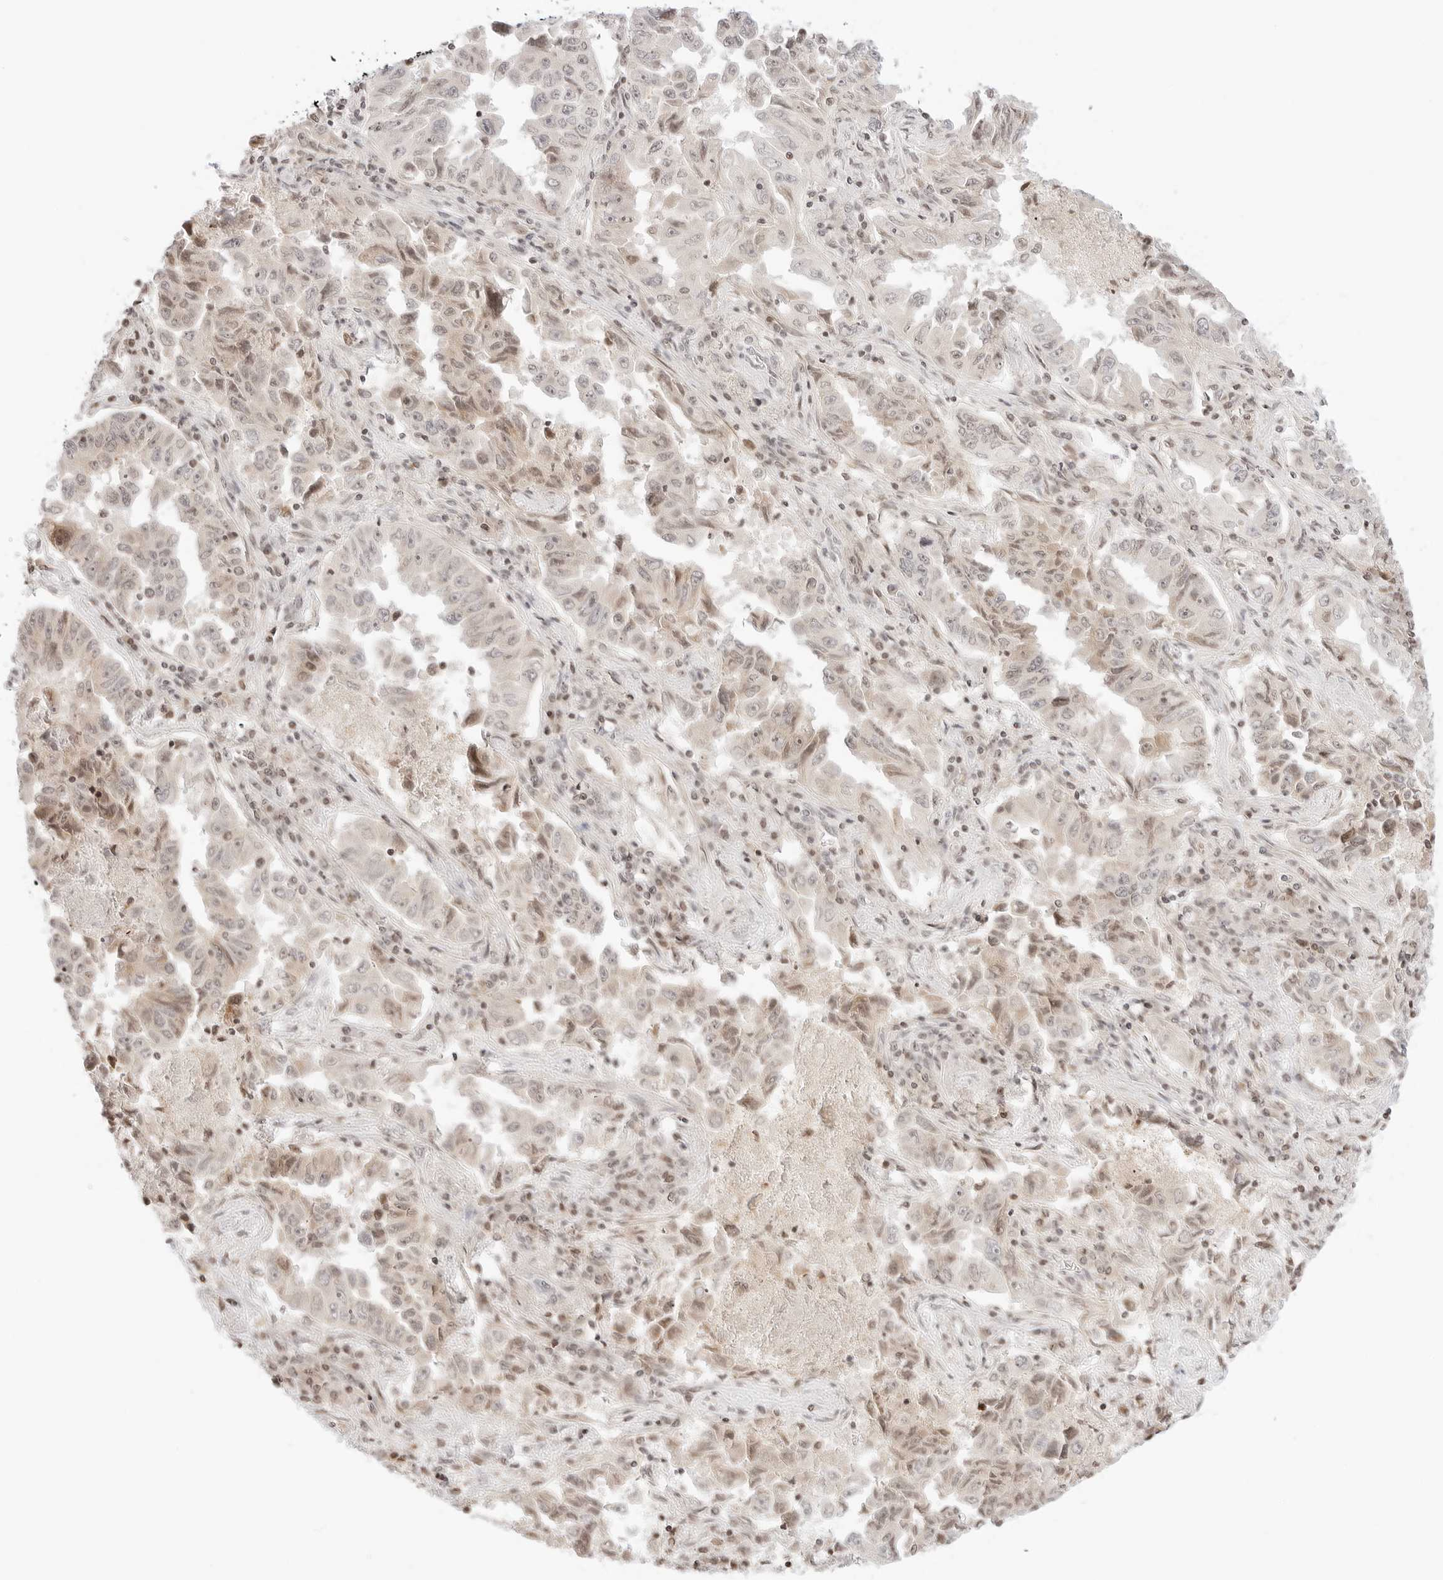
{"staining": {"intensity": "weak", "quantity": "25%-75%", "location": "nuclear"}, "tissue": "lung cancer", "cell_type": "Tumor cells", "image_type": "cancer", "snomed": [{"axis": "morphology", "description": "Adenocarcinoma, NOS"}, {"axis": "topography", "description": "Lung"}], "caption": "Tumor cells demonstrate low levels of weak nuclear positivity in approximately 25%-75% of cells in lung adenocarcinoma.", "gene": "RPS6KL1", "patient": {"sex": "female", "age": 51}}